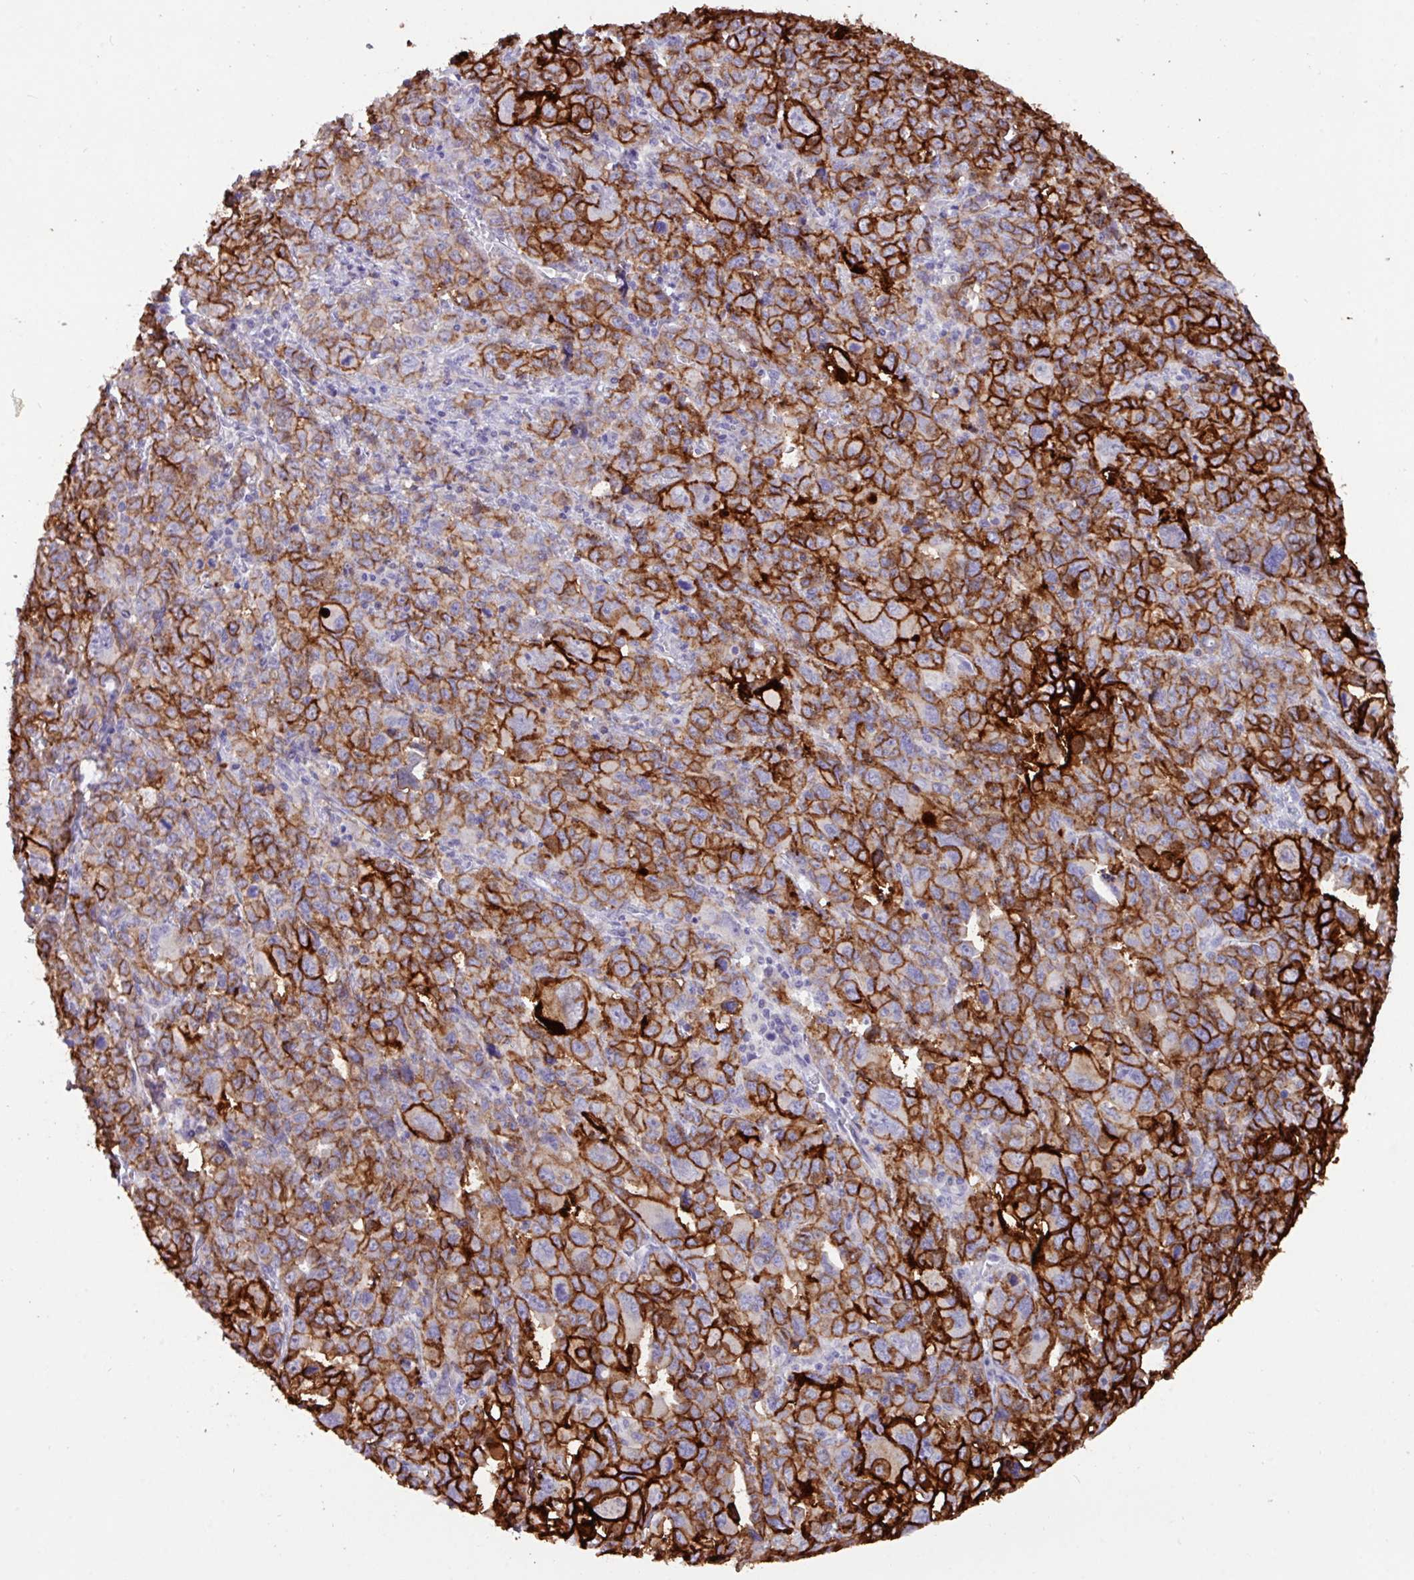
{"staining": {"intensity": "strong", "quantity": ">75%", "location": "cytoplasmic/membranous"}, "tissue": "ovarian cancer", "cell_type": "Tumor cells", "image_type": "cancer", "snomed": [{"axis": "morphology", "description": "Adenocarcinoma, NOS"}, {"axis": "morphology", "description": "Carcinoma, endometroid"}, {"axis": "topography", "description": "Ovary"}], "caption": "This histopathology image shows IHC staining of ovarian cancer, with high strong cytoplasmic/membranous staining in about >75% of tumor cells.", "gene": "EPCAM", "patient": {"sex": "female", "age": 72}}